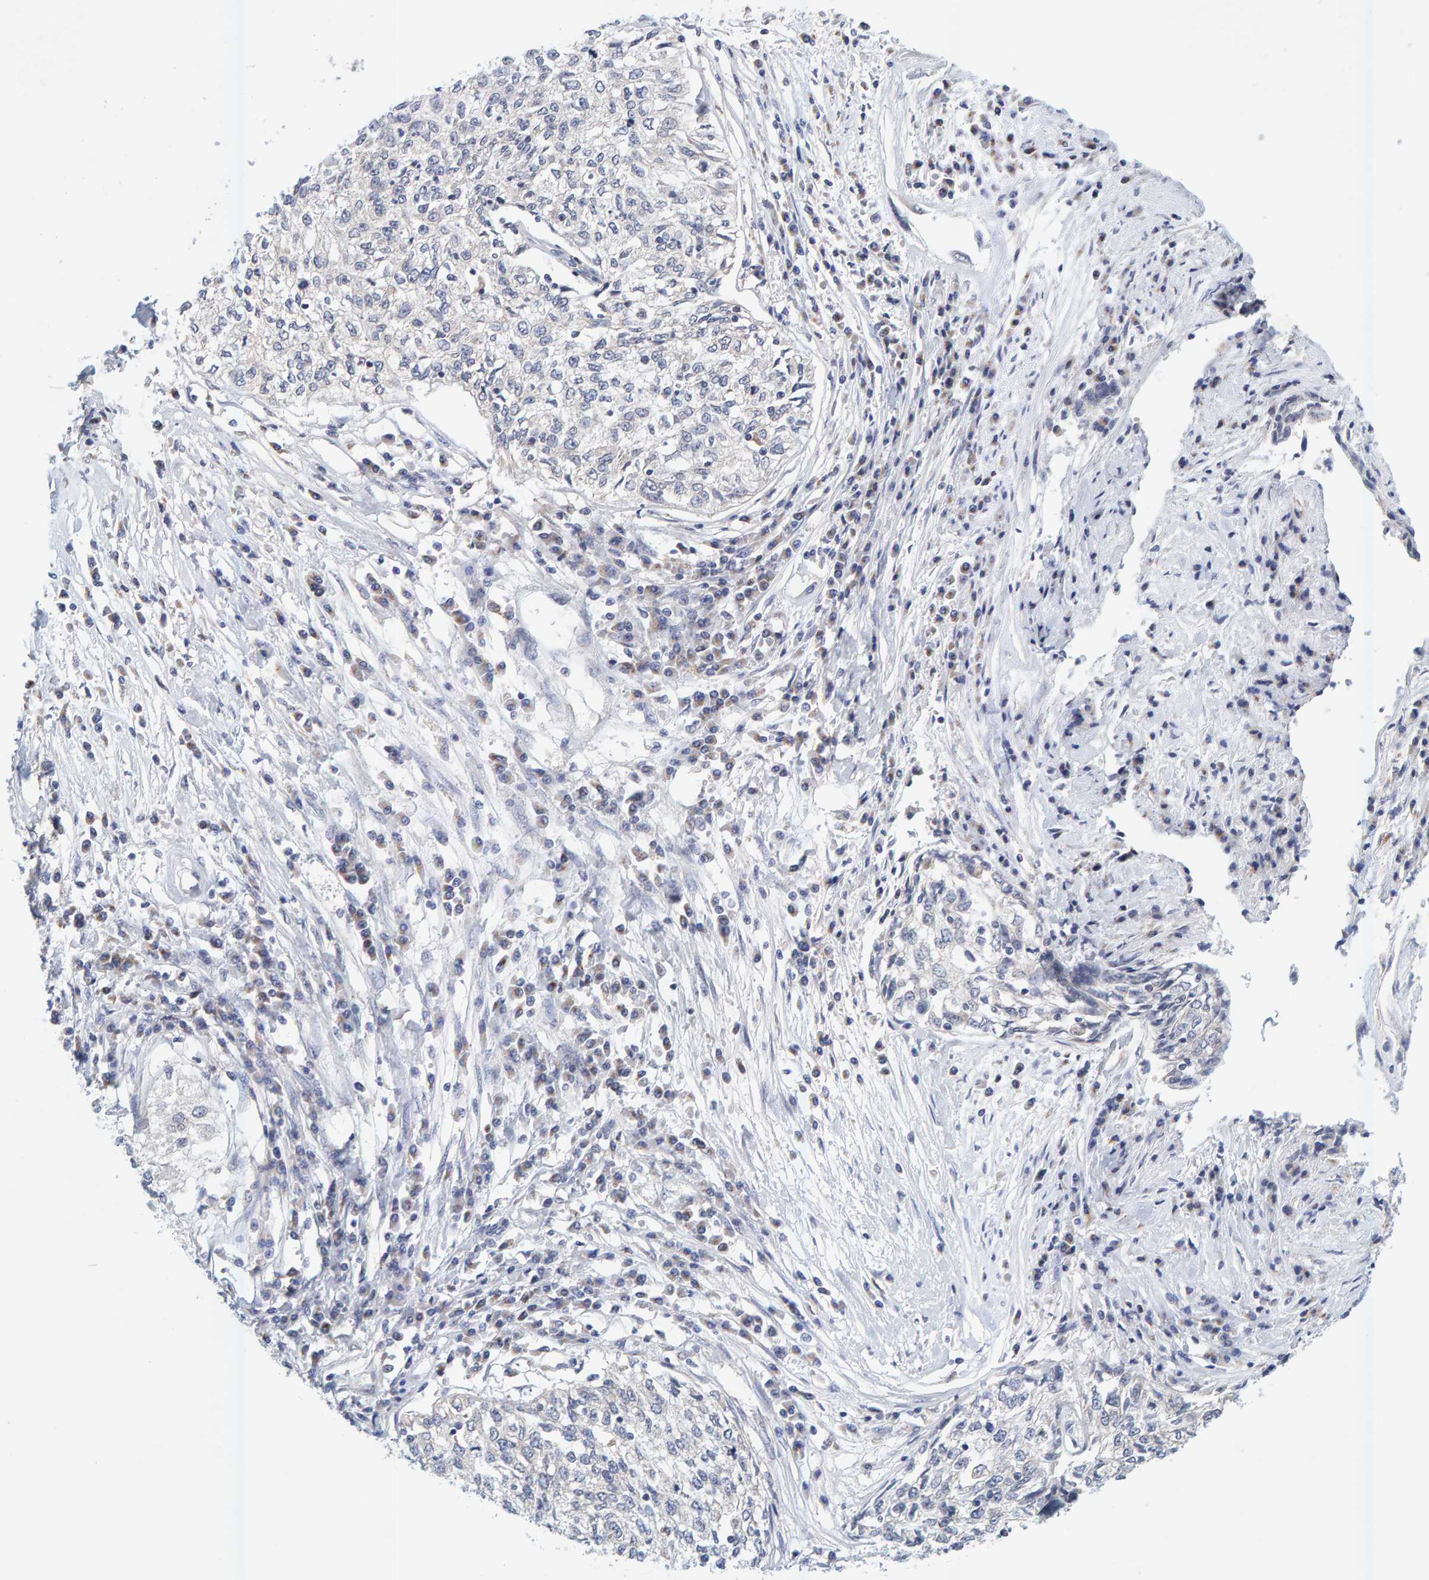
{"staining": {"intensity": "negative", "quantity": "none", "location": "none"}, "tissue": "cervical cancer", "cell_type": "Tumor cells", "image_type": "cancer", "snomed": [{"axis": "morphology", "description": "Squamous cell carcinoma, NOS"}, {"axis": "topography", "description": "Cervix"}], "caption": "The micrograph displays no staining of tumor cells in cervical squamous cell carcinoma.", "gene": "SGPL1", "patient": {"sex": "female", "age": 57}}